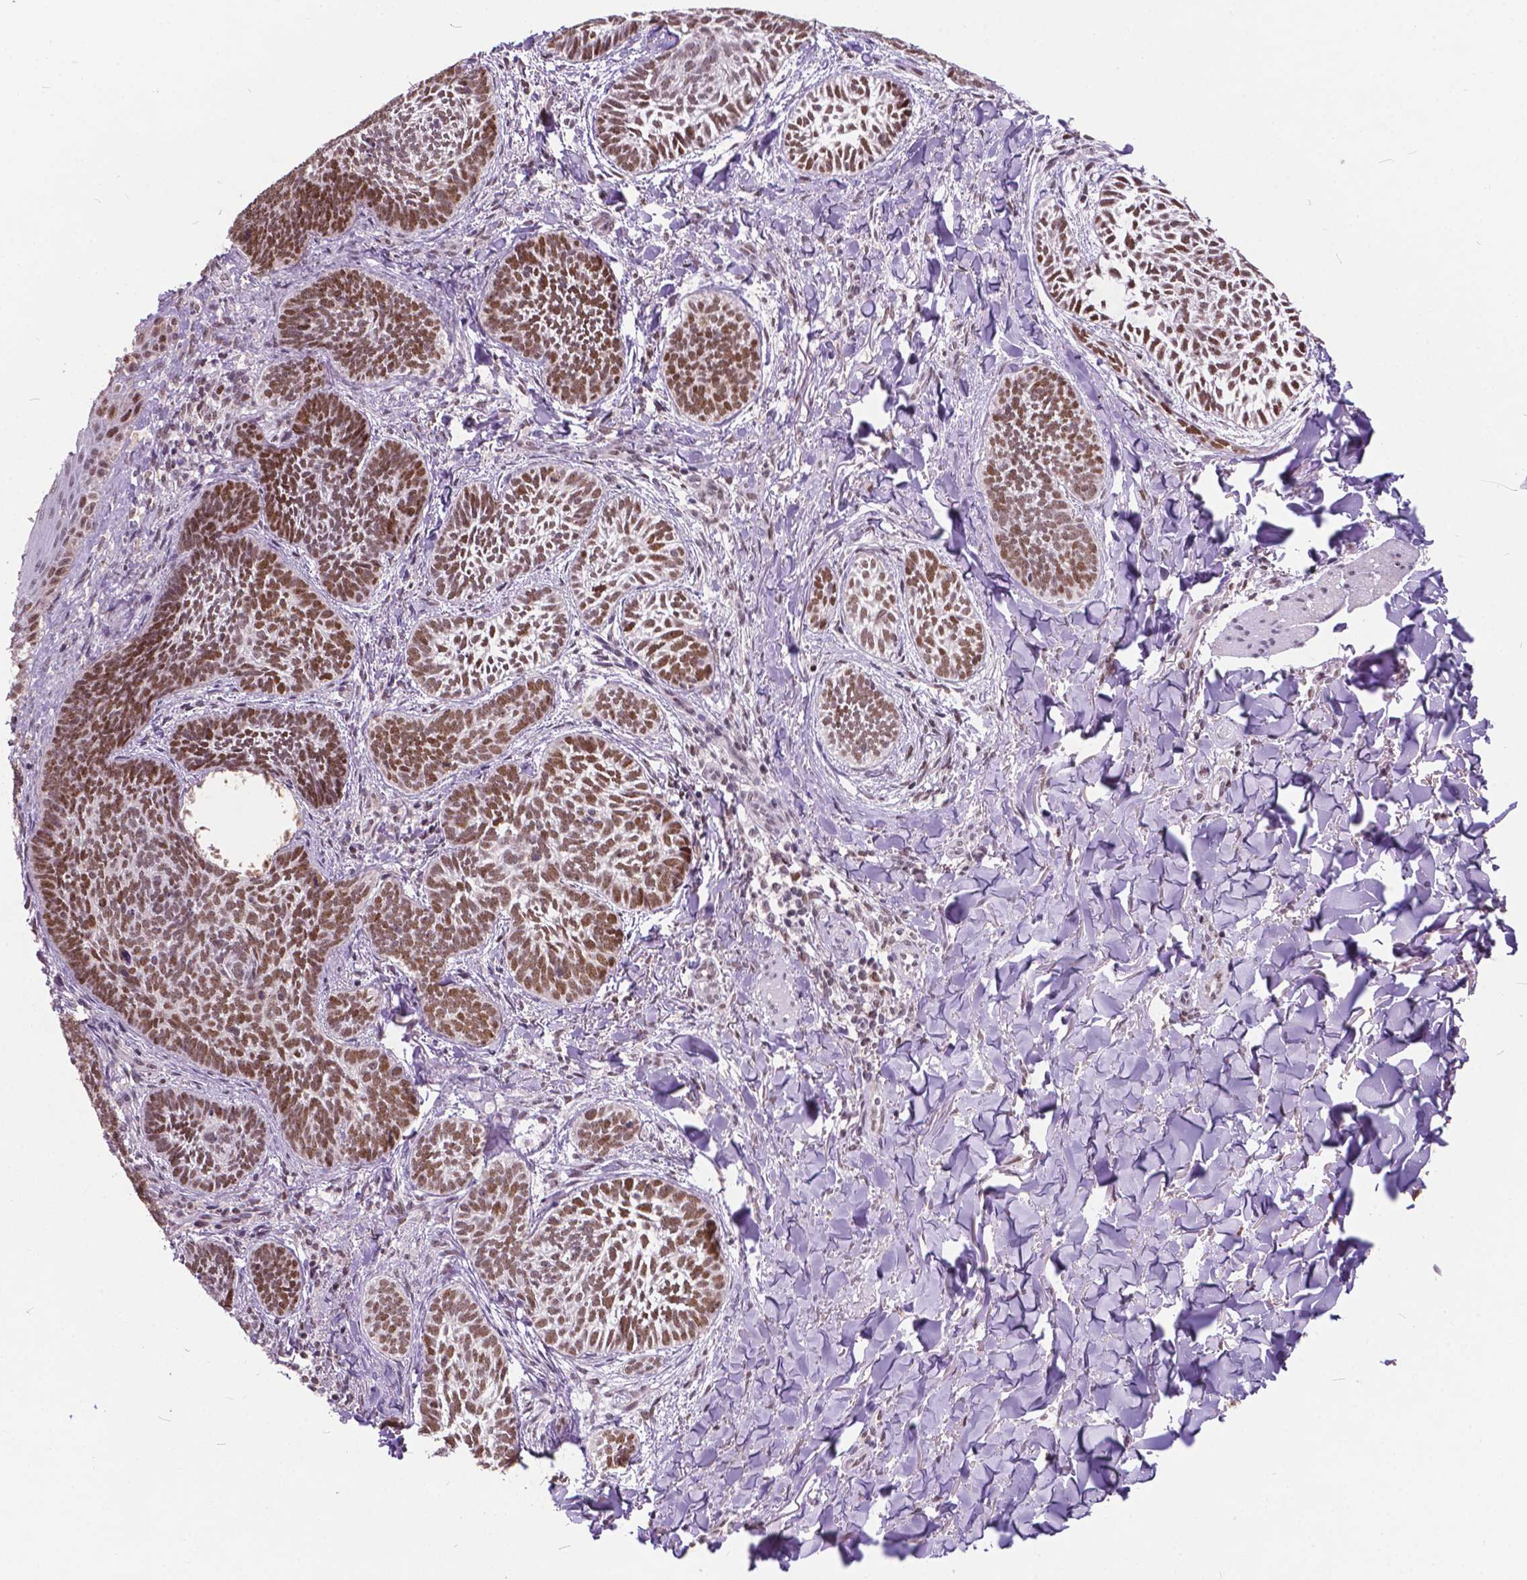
{"staining": {"intensity": "moderate", "quantity": ">75%", "location": "nuclear"}, "tissue": "skin cancer", "cell_type": "Tumor cells", "image_type": "cancer", "snomed": [{"axis": "morphology", "description": "Normal tissue, NOS"}, {"axis": "morphology", "description": "Basal cell carcinoma"}, {"axis": "topography", "description": "Skin"}], "caption": "About >75% of tumor cells in skin basal cell carcinoma demonstrate moderate nuclear protein positivity as visualized by brown immunohistochemical staining.", "gene": "MSH2", "patient": {"sex": "male", "age": 46}}